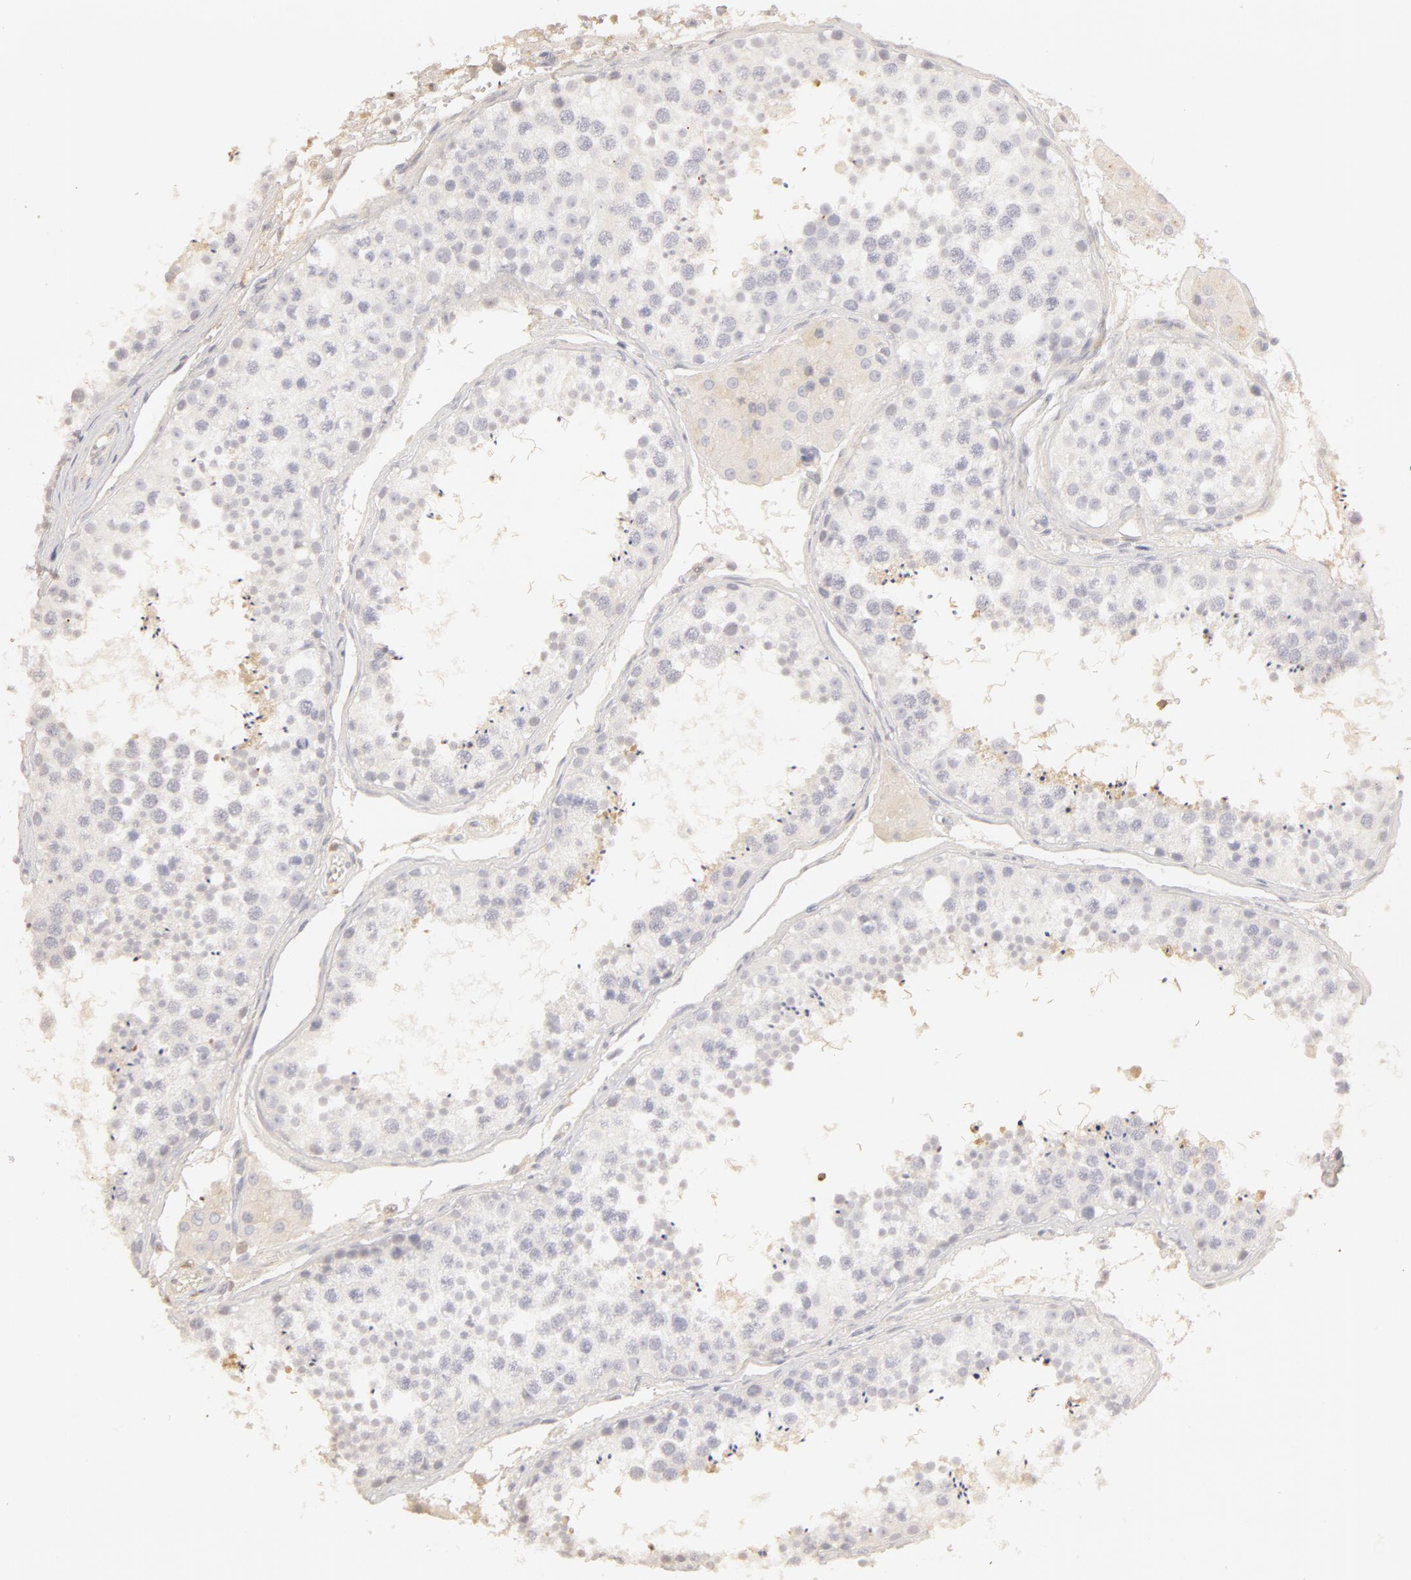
{"staining": {"intensity": "negative", "quantity": "none", "location": "none"}, "tissue": "testis", "cell_type": "Cells in seminiferous ducts", "image_type": "normal", "snomed": [{"axis": "morphology", "description": "Normal tissue, NOS"}, {"axis": "topography", "description": "Testis"}], "caption": "IHC micrograph of benign testis stained for a protein (brown), which shows no positivity in cells in seminiferous ducts. (Stains: DAB immunohistochemistry with hematoxylin counter stain, Microscopy: brightfield microscopy at high magnification).", "gene": "C1R", "patient": {"sex": "male", "age": 57}}